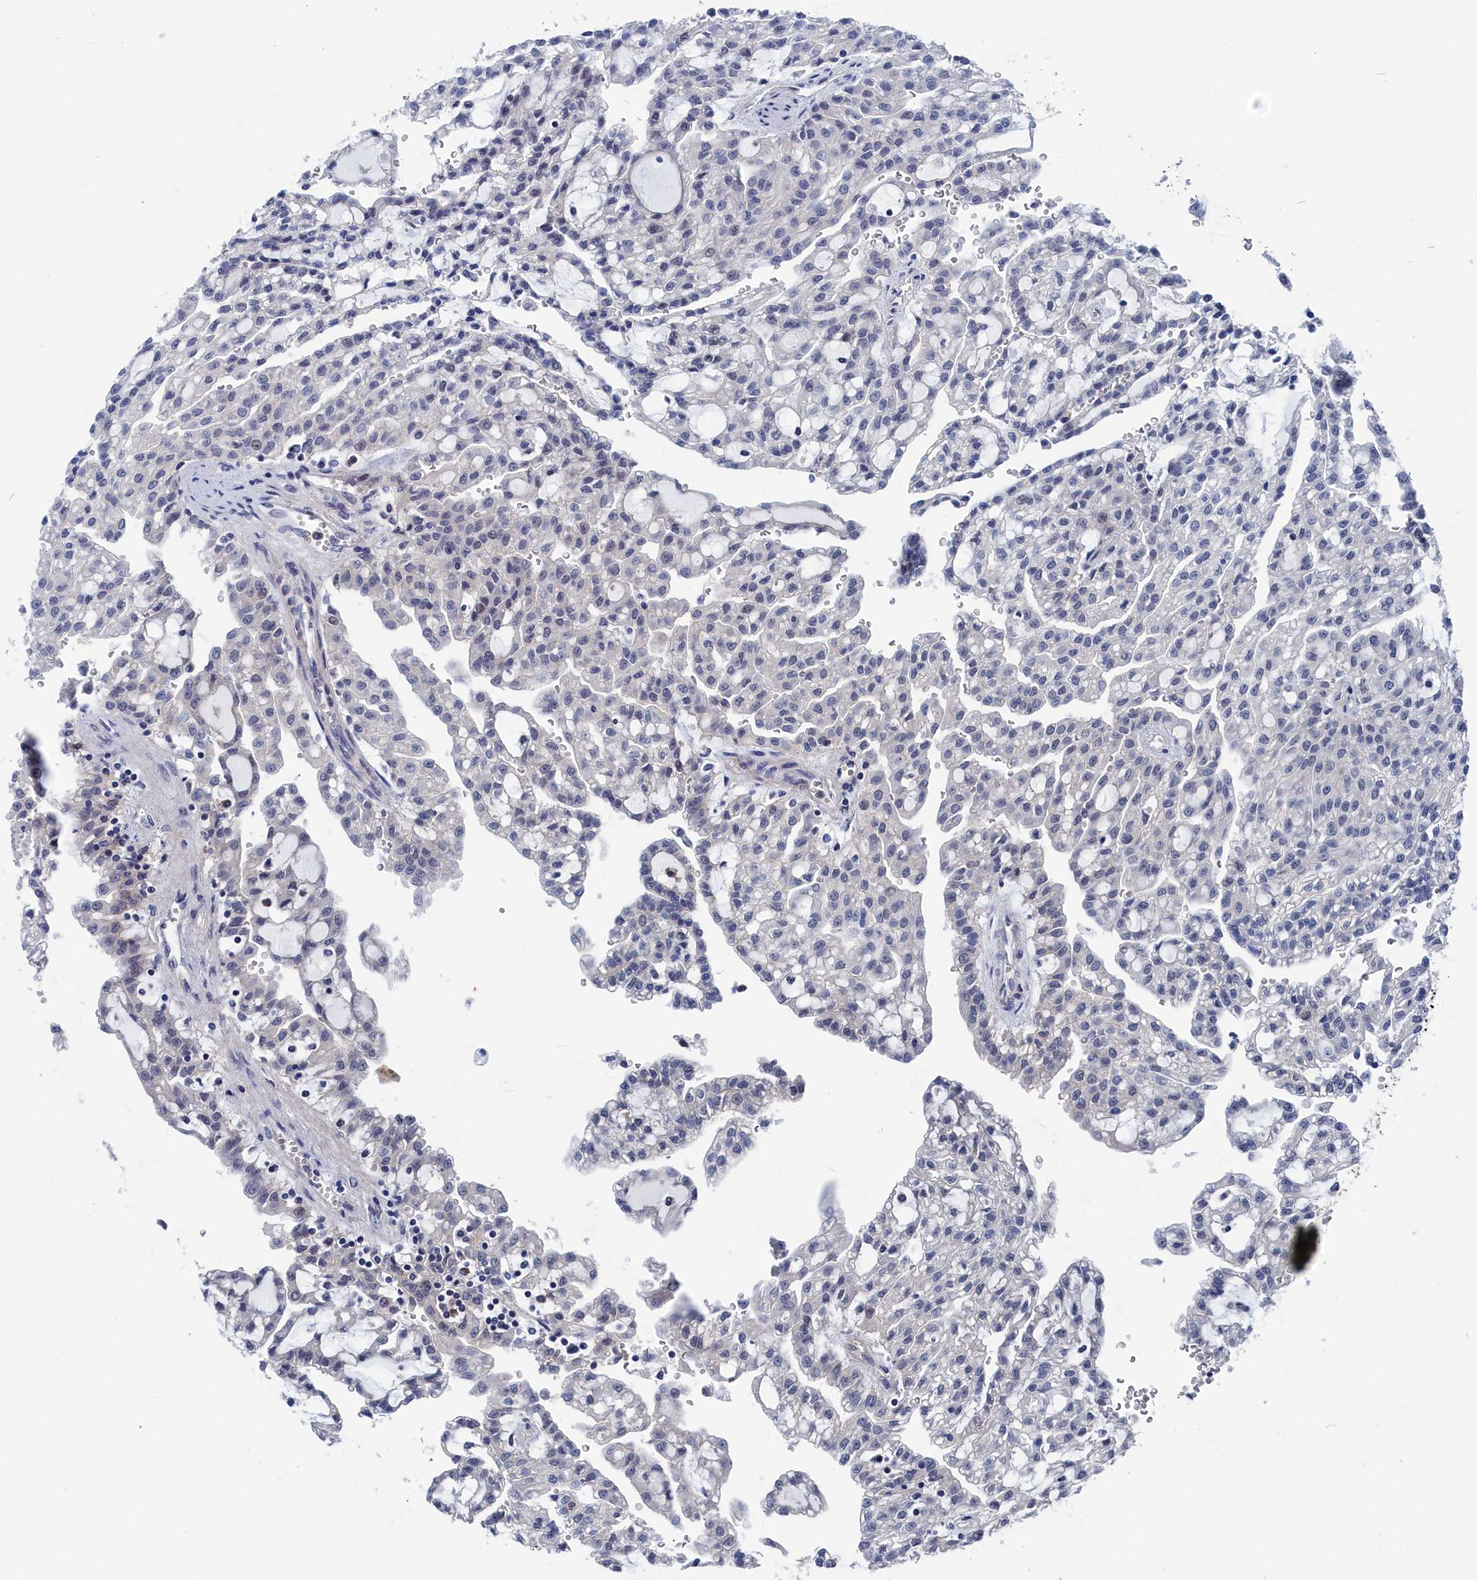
{"staining": {"intensity": "negative", "quantity": "none", "location": "none"}, "tissue": "renal cancer", "cell_type": "Tumor cells", "image_type": "cancer", "snomed": [{"axis": "morphology", "description": "Adenocarcinoma, NOS"}, {"axis": "topography", "description": "Kidney"}], "caption": "Immunohistochemistry (IHC) micrograph of human adenocarcinoma (renal) stained for a protein (brown), which demonstrates no positivity in tumor cells.", "gene": "MARCHF3", "patient": {"sex": "male", "age": 63}}